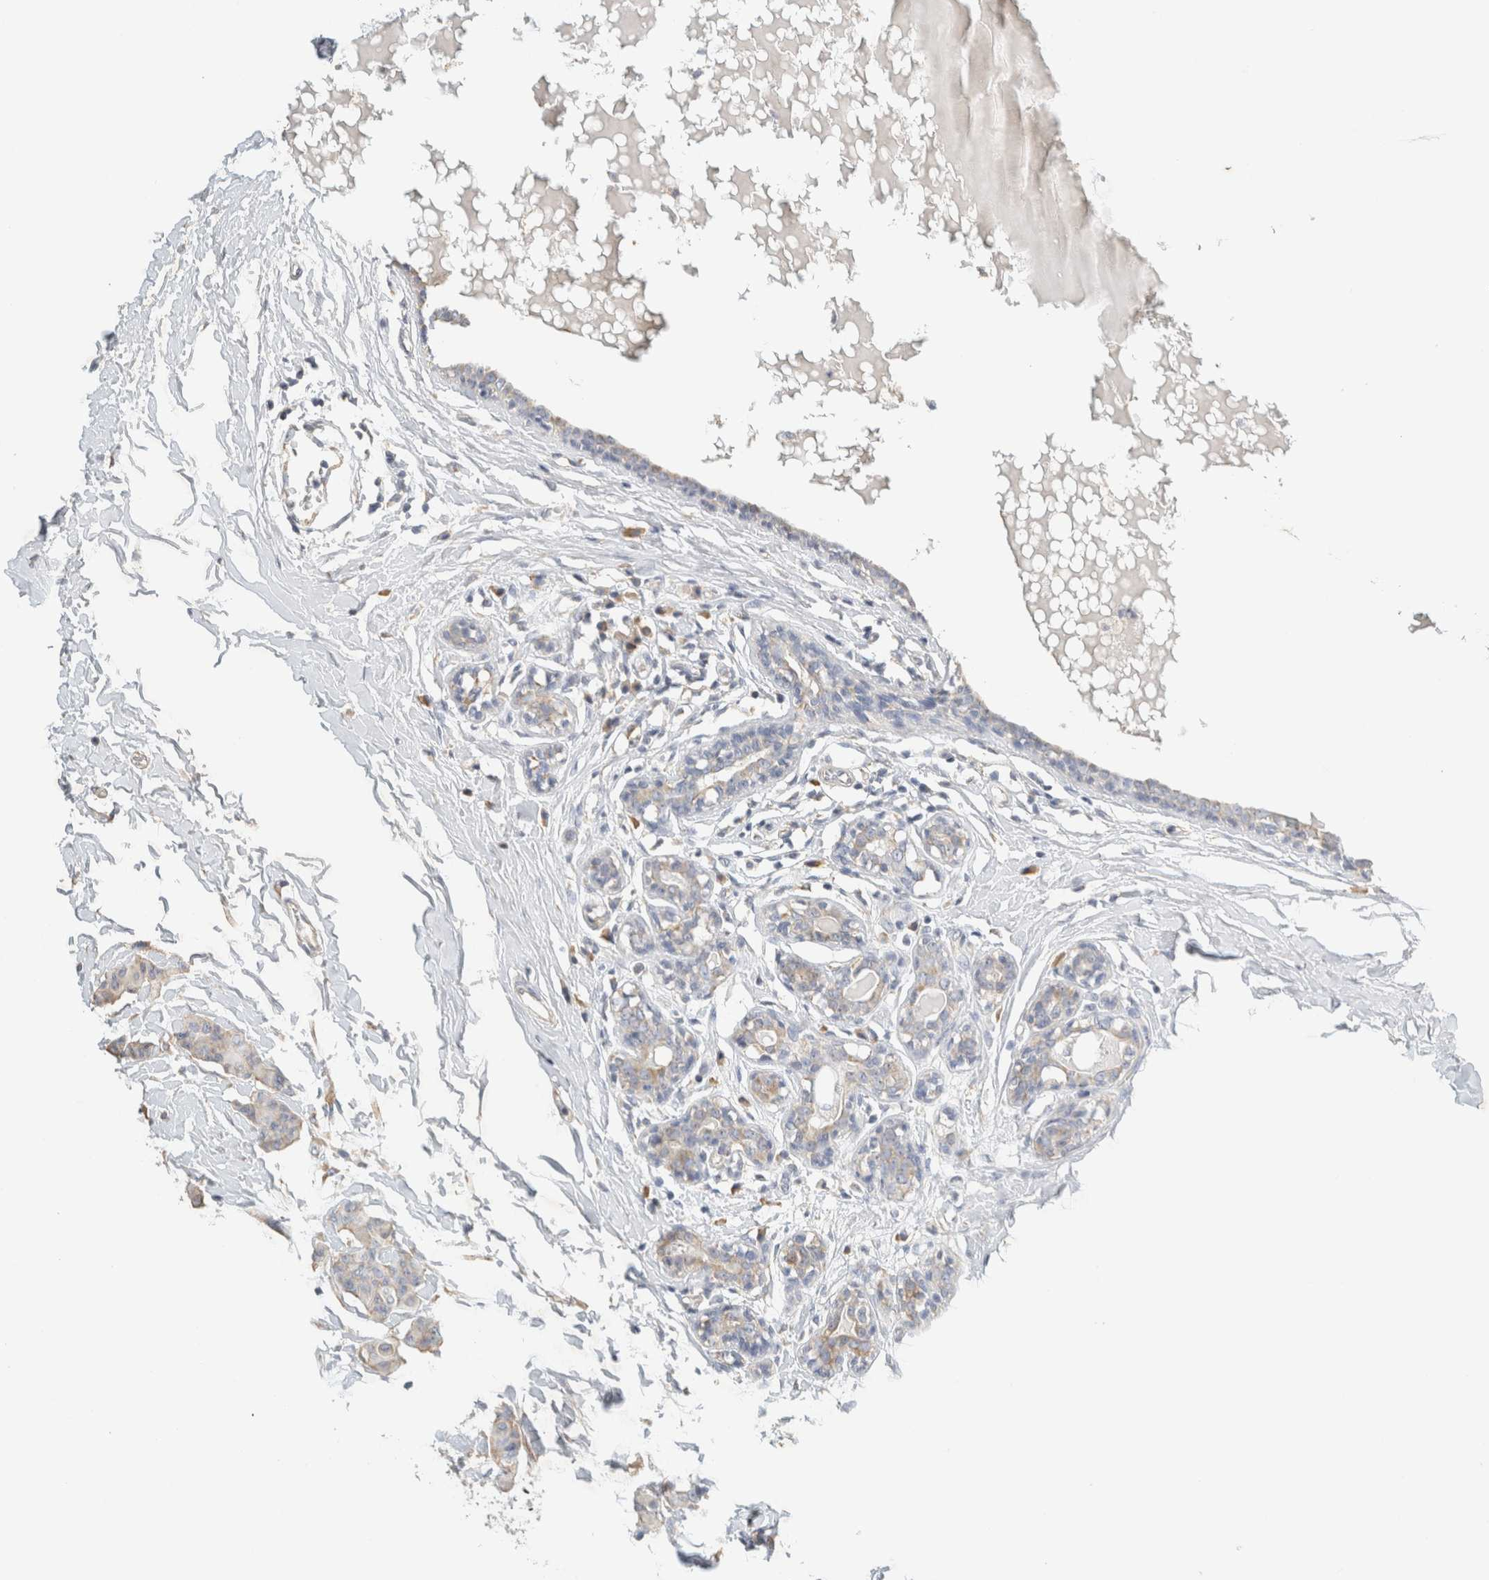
{"staining": {"intensity": "negative", "quantity": "none", "location": "none"}, "tissue": "breast cancer", "cell_type": "Tumor cells", "image_type": "cancer", "snomed": [{"axis": "morphology", "description": "Normal tissue, NOS"}, {"axis": "morphology", "description": "Duct carcinoma"}, {"axis": "topography", "description": "Breast"}], "caption": "DAB (3,3'-diaminobenzidine) immunohistochemical staining of breast invasive ductal carcinoma demonstrates no significant positivity in tumor cells.", "gene": "NEFM", "patient": {"sex": "female", "age": 40}}